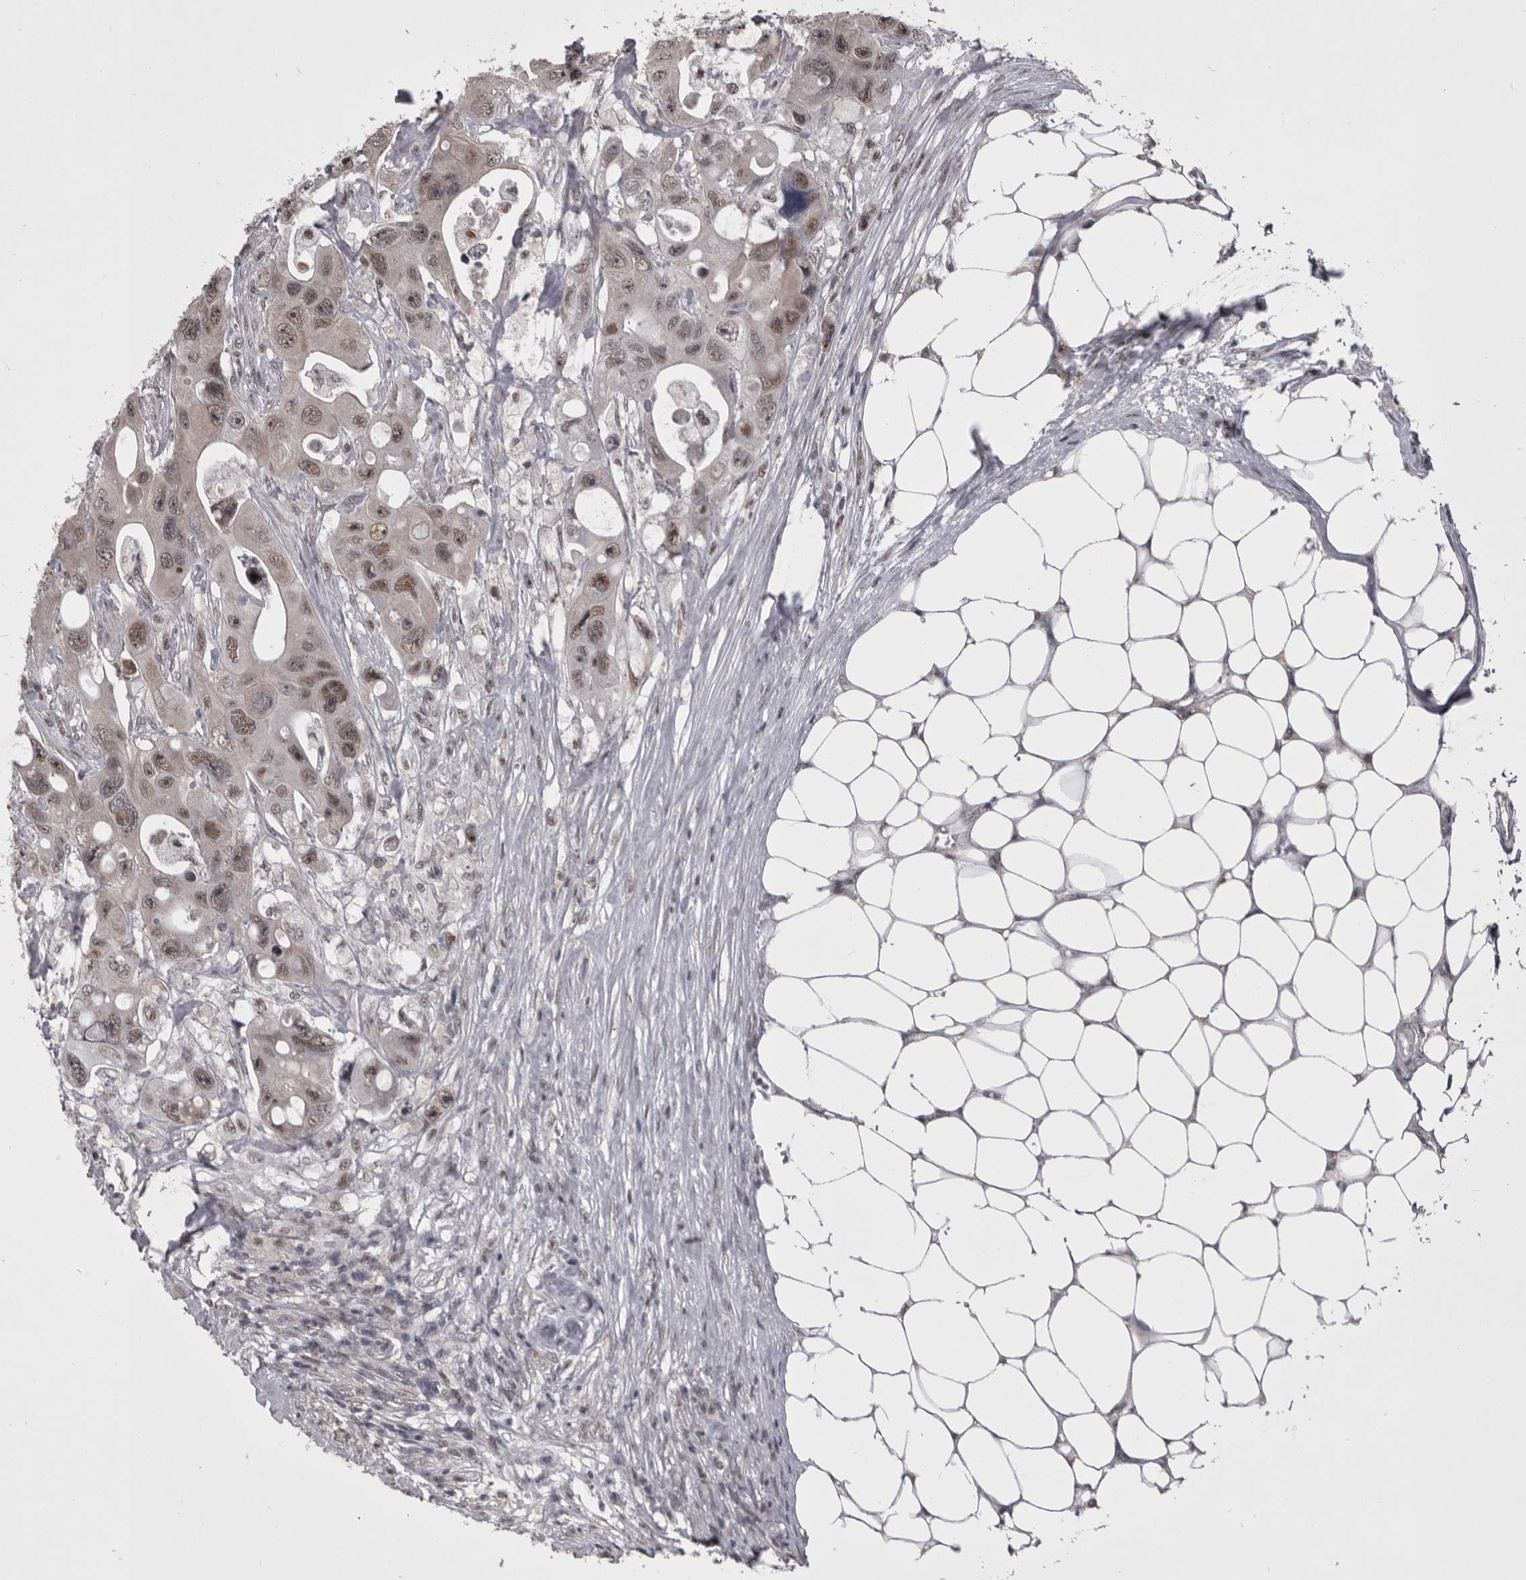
{"staining": {"intensity": "weak", "quantity": "25%-75%", "location": "cytoplasmic/membranous,nuclear"}, "tissue": "colorectal cancer", "cell_type": "Tumor cells", "image_type": "cancer", "snomed": [{"axis": "morphology", "description": "Adenocarcinoma, NOS"}, {"axis": "topography", "description": "Colon"}], "caption": "Immunohistochemistry histopathology image of neoplastic tissue: human colorectal cancer (adenocarcinoma) stained using IHC shows low levels of weak protein expression localized specifically in the cytoplasmic/membranous and nuclear of tumor cells, appearing as a cytoplasmic/membranous and nuclear brown color.", "gene": "PRPF3", "patient": {"sex": "female", "age": 46}}